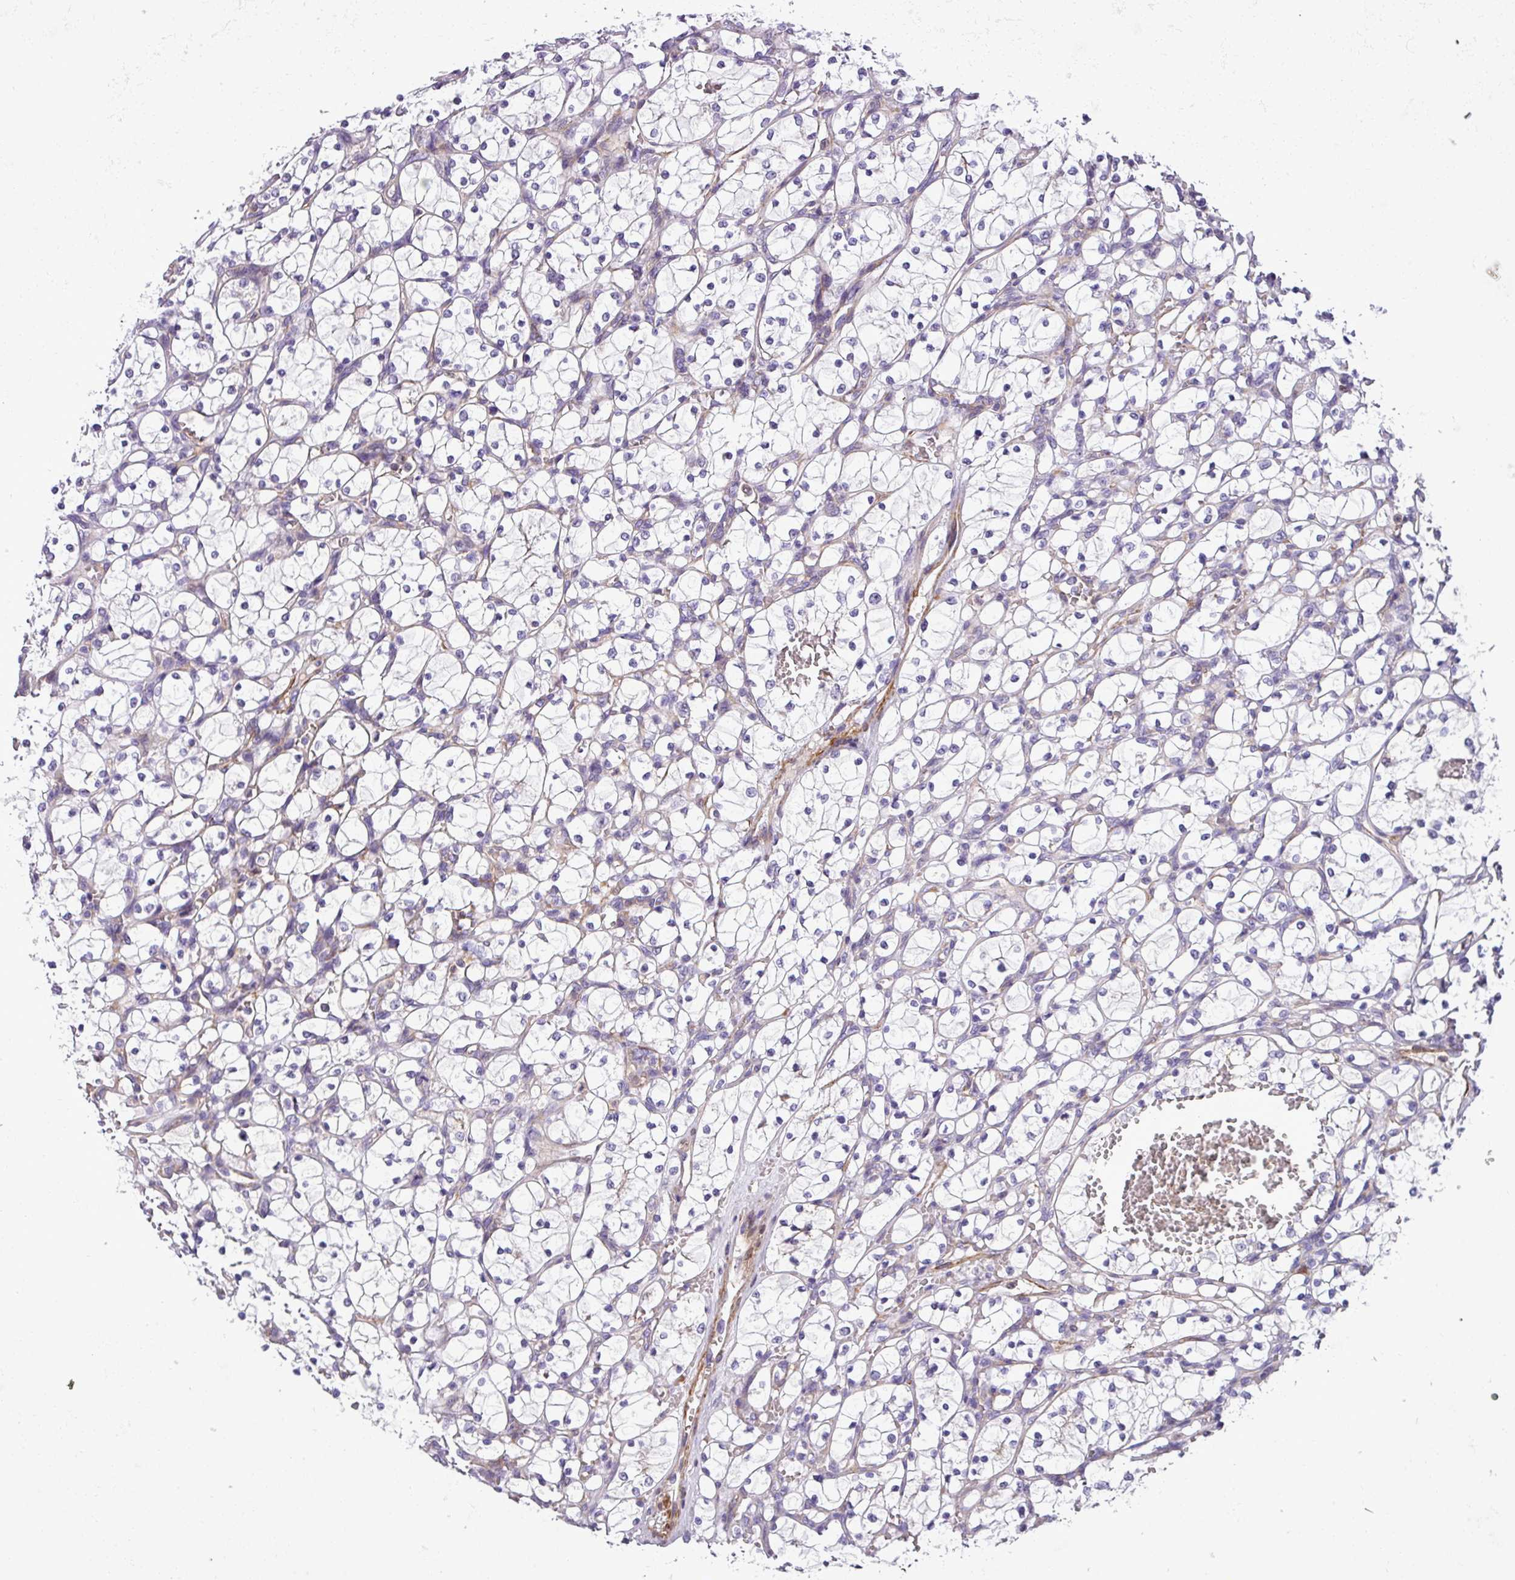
{"staining": {"intensity": "negative", "quantity": "none", "location": "none"}, "tissue": "renal cancer", "cell_type": "Tumor cells", "image_type": "cancer", "snomed": [{"axis": "morphology", "description": "Adenocarcinoma, NOS"}, {"axis": "topography", "description": "Kidney"}], "caption": "A photomicrograph of adenocarcinoma (renal) stained for a protein displays no brown staining in tumor cells.", "gene": "NBEAL2", "patient": {"sex": "female", "age": 69}}